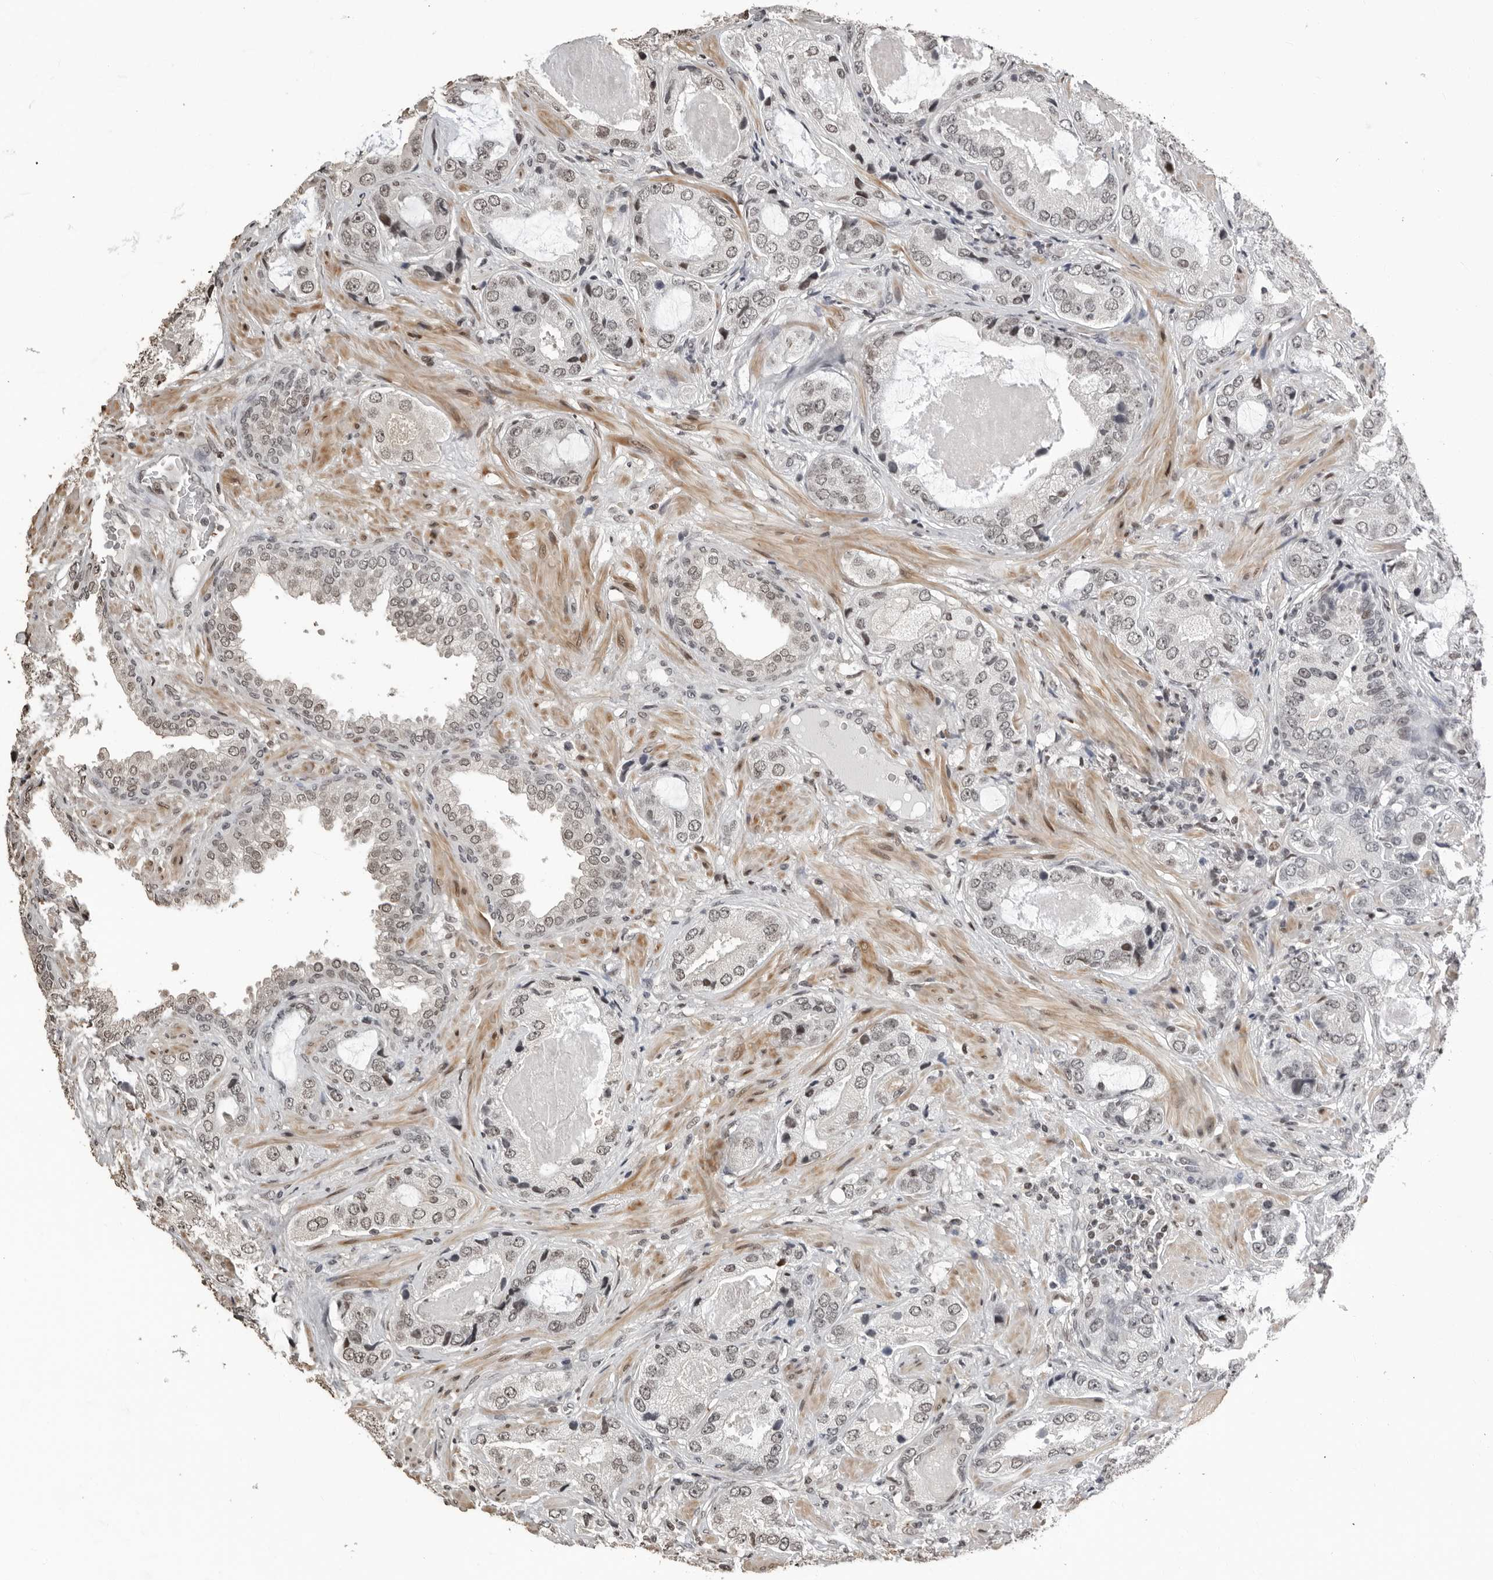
{"staining": {"intensity": "weak", "quantity": "<25%", "location": "nuclear"}, "tissue": "prostate cancer", "cell_type": "Tumor cells", "image_type": "cancer", "snomed": [{"axis": "morphology", "description": "Normal tissue, NOS"}, {"axis": "morphology", "description": "Adenocarcinoma, High grade"}, {"axis": "topography", "description": "Prostate"}, {"axis": "topography", "description": "Peripheral nerve tissue"}], "caption": "Prostate adenocarcinoma (high-grade) stained for a protein using immunohistochemistry (IHC) exhibits no expression tumor cells.", "gene": "ORC1", "patient": {"sex": "male", "age": 59}}